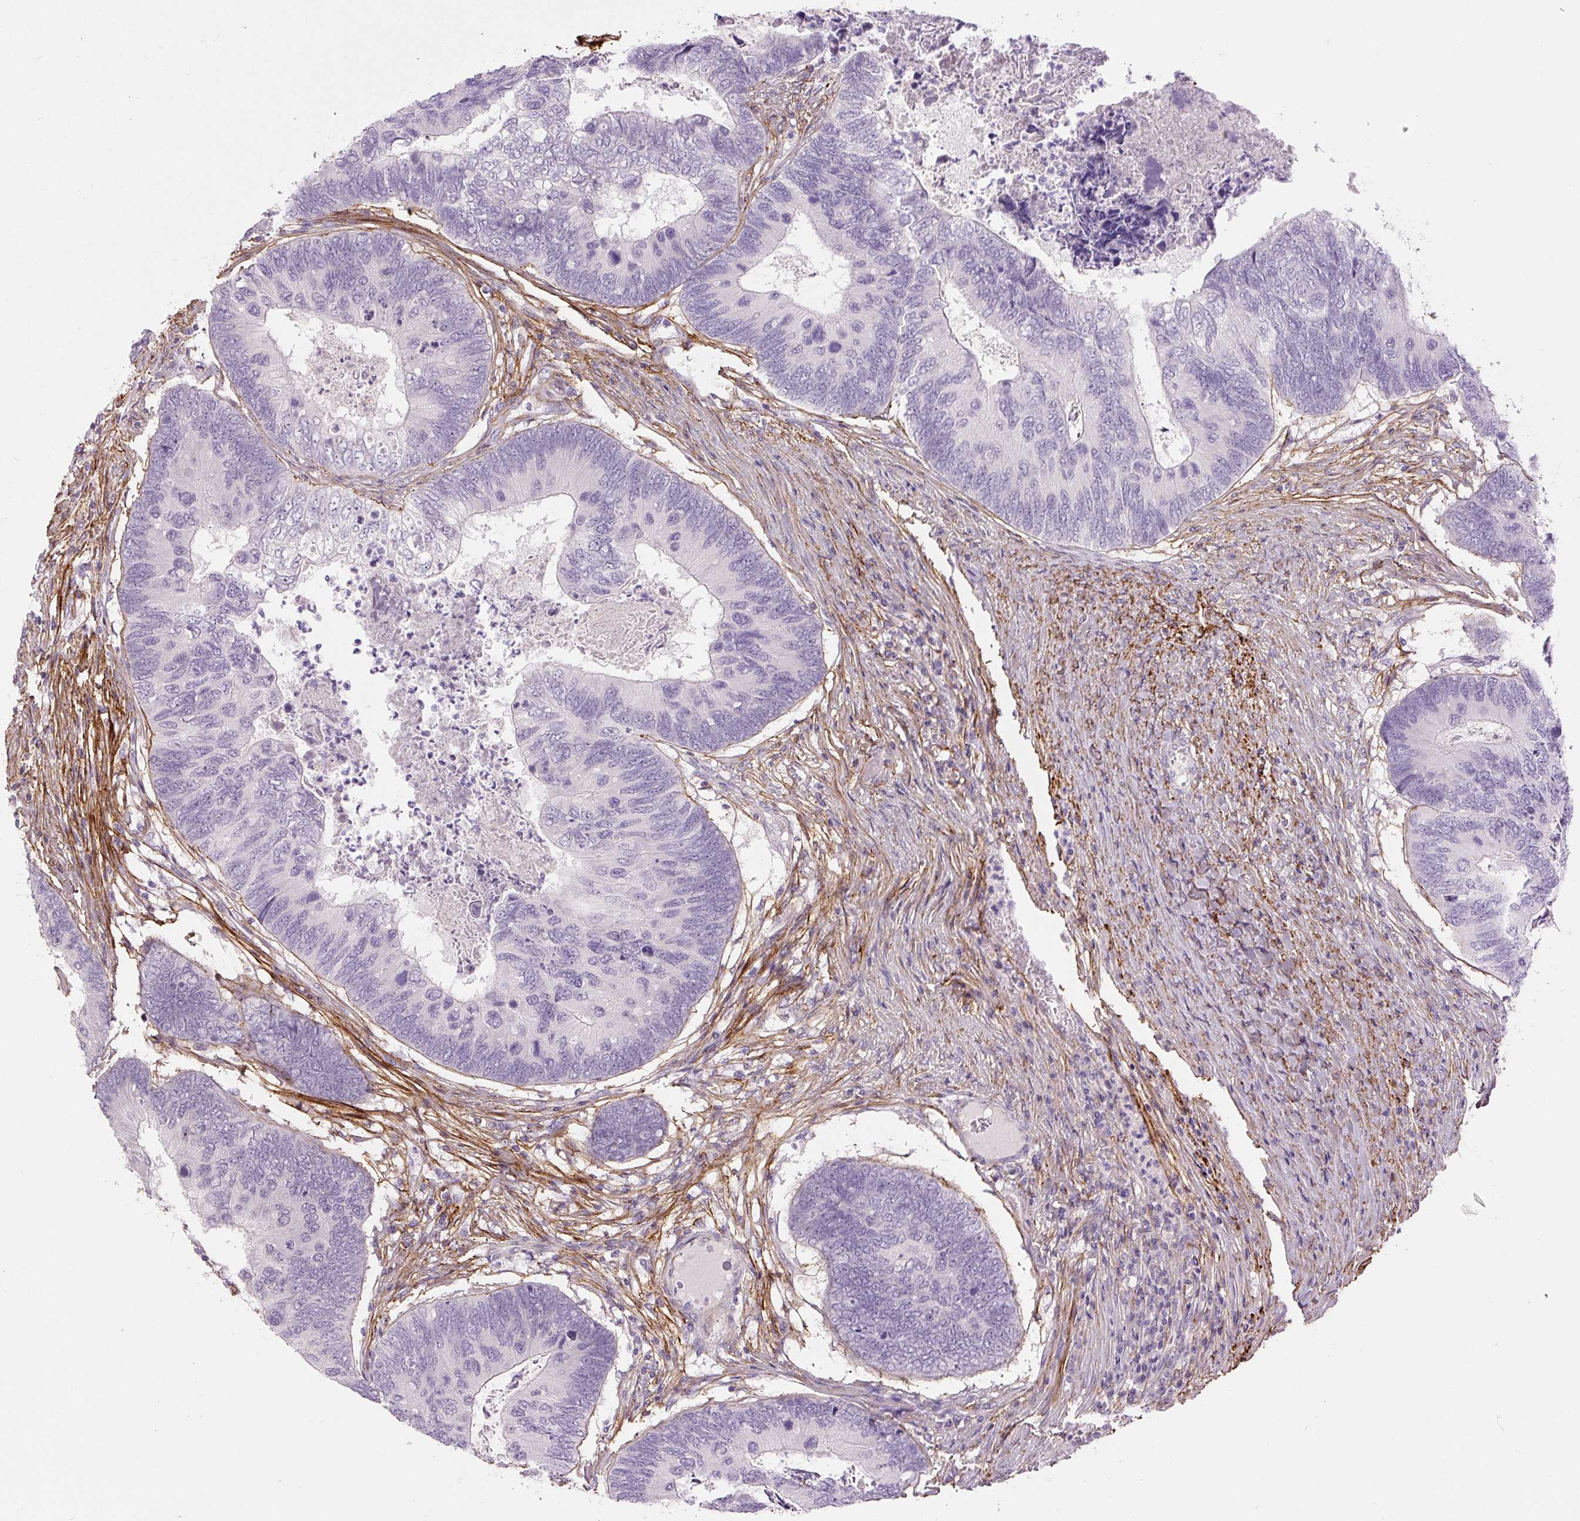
{"staining": {"intensity": "negative", "quantity": "none", "location": "none"}, "tissue": "colorectal cancer", "cell_type": "Tumor cells", "image_type": "cancer", "snomed": [{"axis": "morphology", "description": "Adenocarcinoma, NOS"}, {"axis": "topography", "description": "Colon"}], "caption": "The immunohistochemistry micrograph has no significant staining in tumor cells of adenocarcinoma (colorectal) tissue. (Immunohistochemistry (ihc), brightfield microscopy, high magnification).", "gene": "FBN1", "patient": {"sex": "female", "age": 67}}